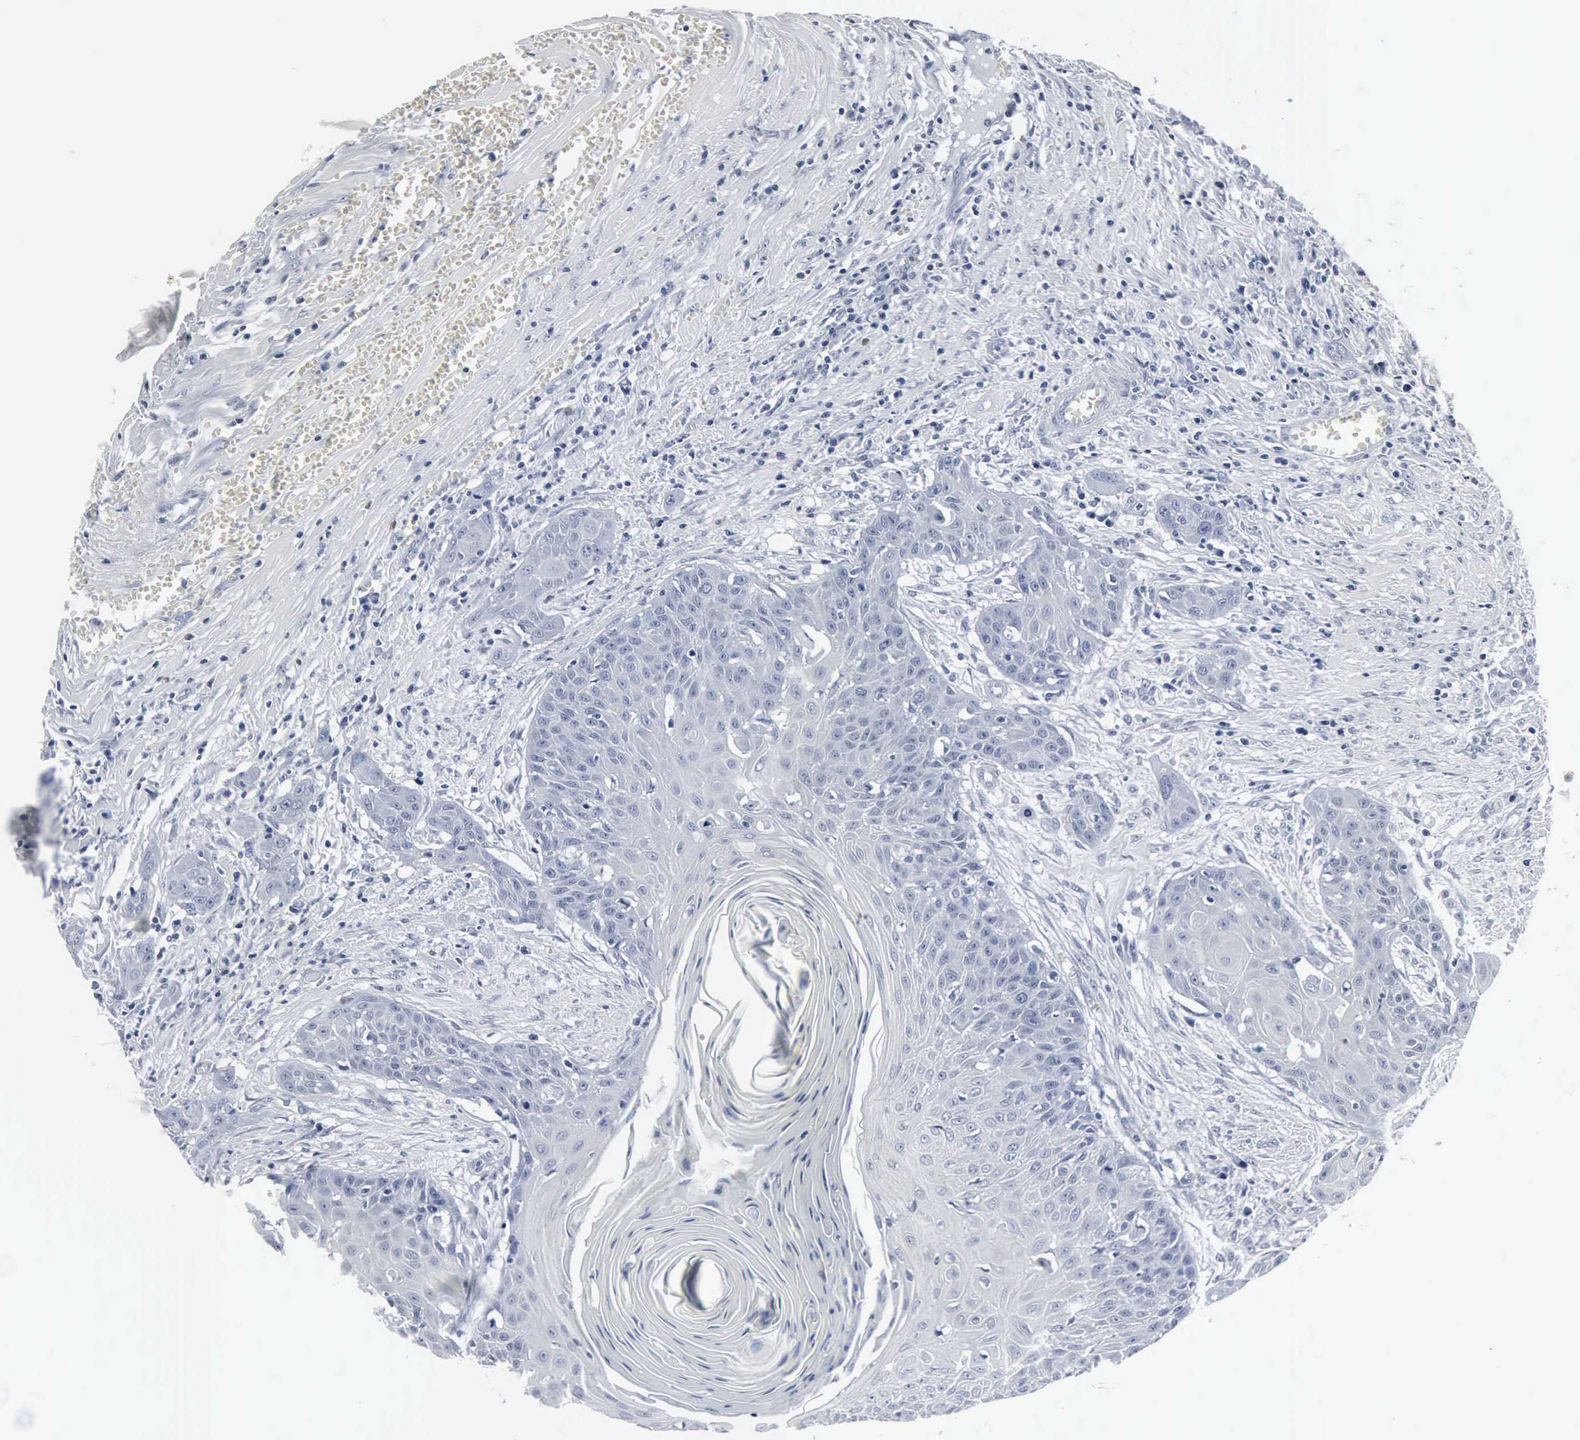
{"staining": {"intensity": "negative", "quantity": "none", "location": "none"}, "tissue": "head and neck cancer", "cell_type": "Tumor cells", "image_type": "cancer", "snomed": [{"axis": "morphology", "description": "Squamous cell carcinoma, NOS"}, {"axis": "morphology", "description": "Squamous cell carcinoma, metastatic, NOS"}, {"axis": "topography", "description": "Lymph node"}, {"axis": "topography", "description": "Salivary gland"}, {"axis": "topography", "description": "Head-Neck"}], "caption": "Tumor cells show no significant protein expression in head and neck metastatic squamous cell carcinoma.", "gene": "SNAP25", "patient": {"sex": "female", "age": 74}}